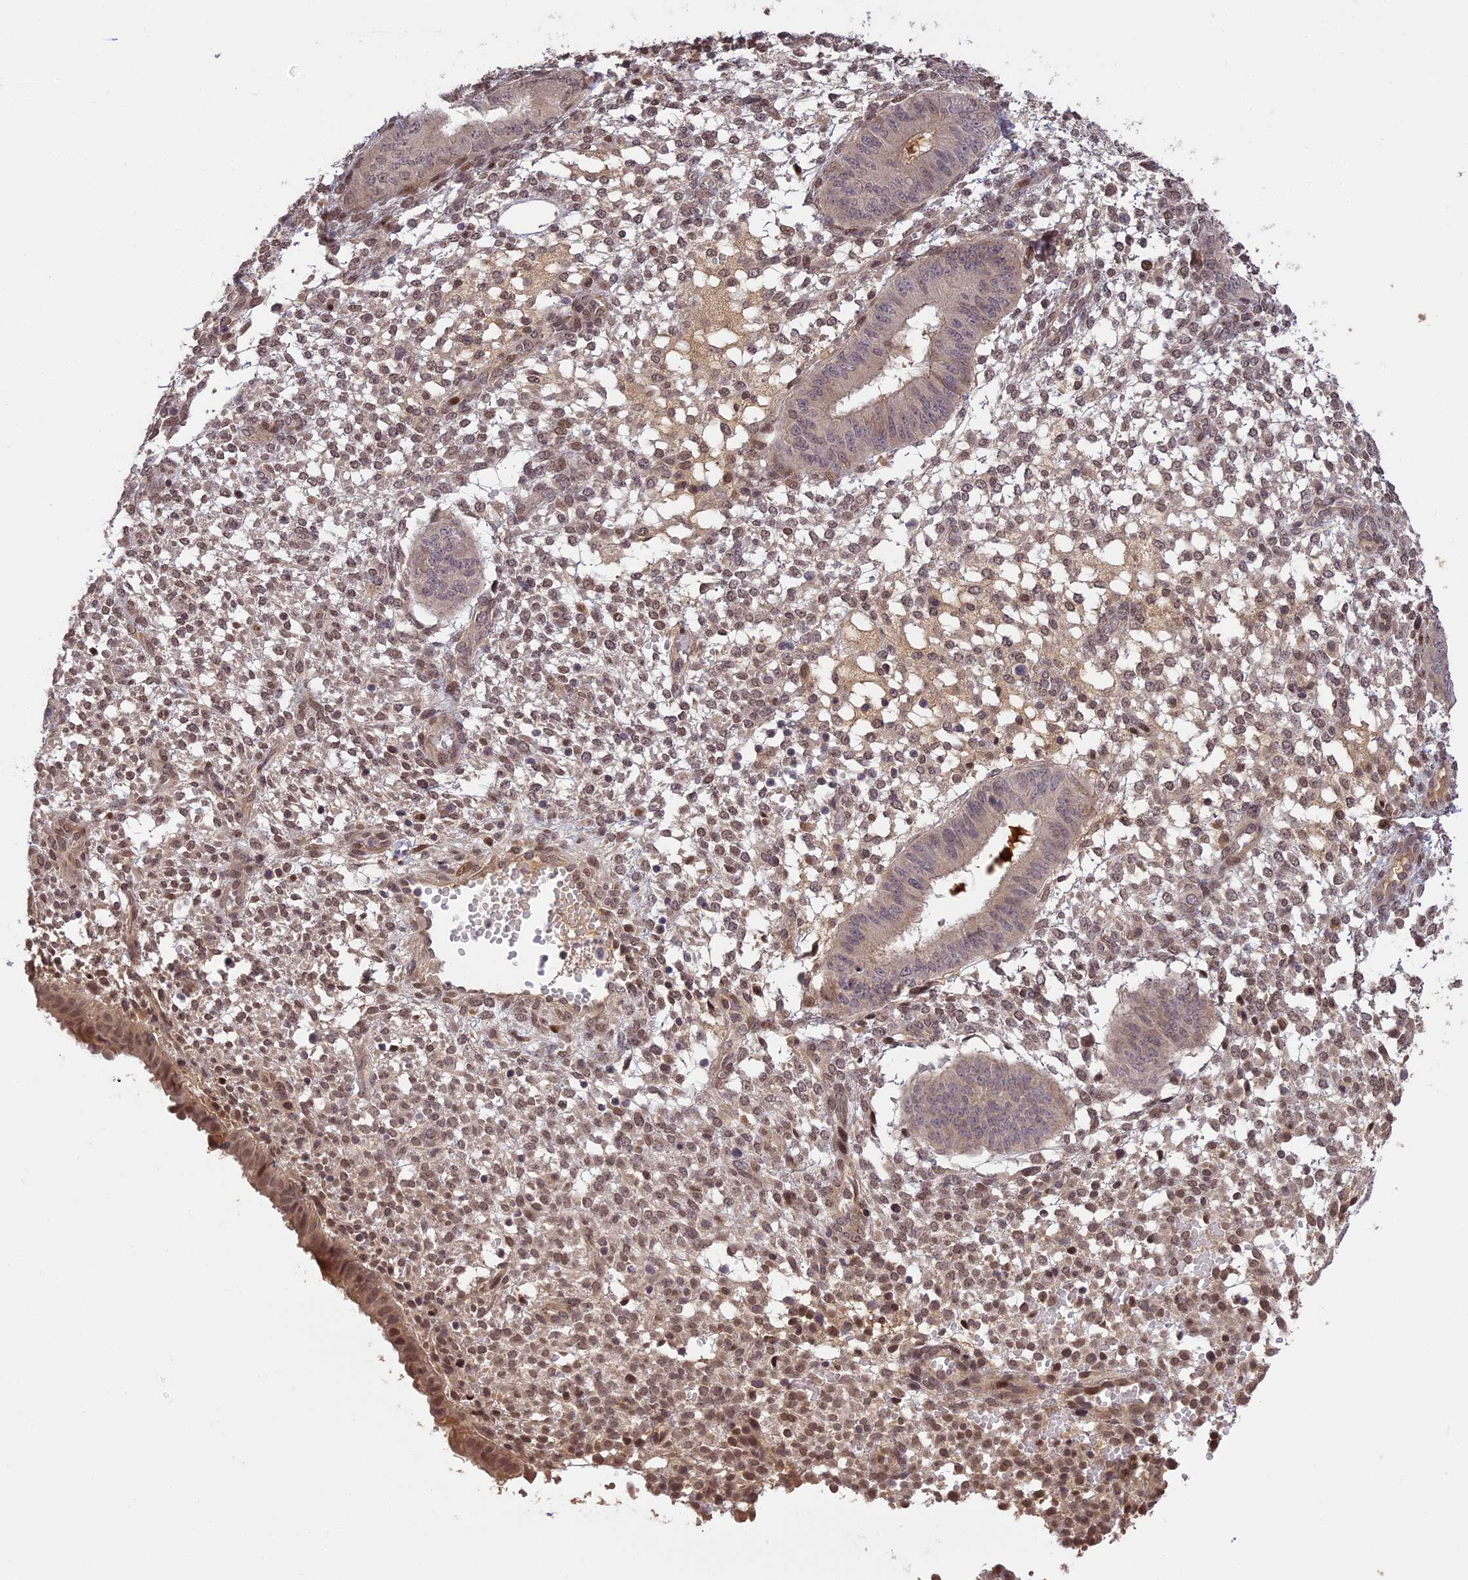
{"staining": {"intensity": "moderate", "quantity": "<25%", "location": "nuclear"}, "tissue": "endometrium", "cell_type": "Cells in endometrial stroma", "image_type": "normal", "snomed": [{"axis": "morphology", "description": "Normal tissue, NOS"}, {"axis": "topography", "description": "Endometrium"}], "caption": "Protein expression by immunohistochemistry demonstrates moderate nuclear positivity in approximately <25% of cells in endometrial stroma in normal endometrium. (IHC, brightfield microscopy, high magnification).", "gene": "PRELID2", "patient": {"sex": "female", "age": 49}}